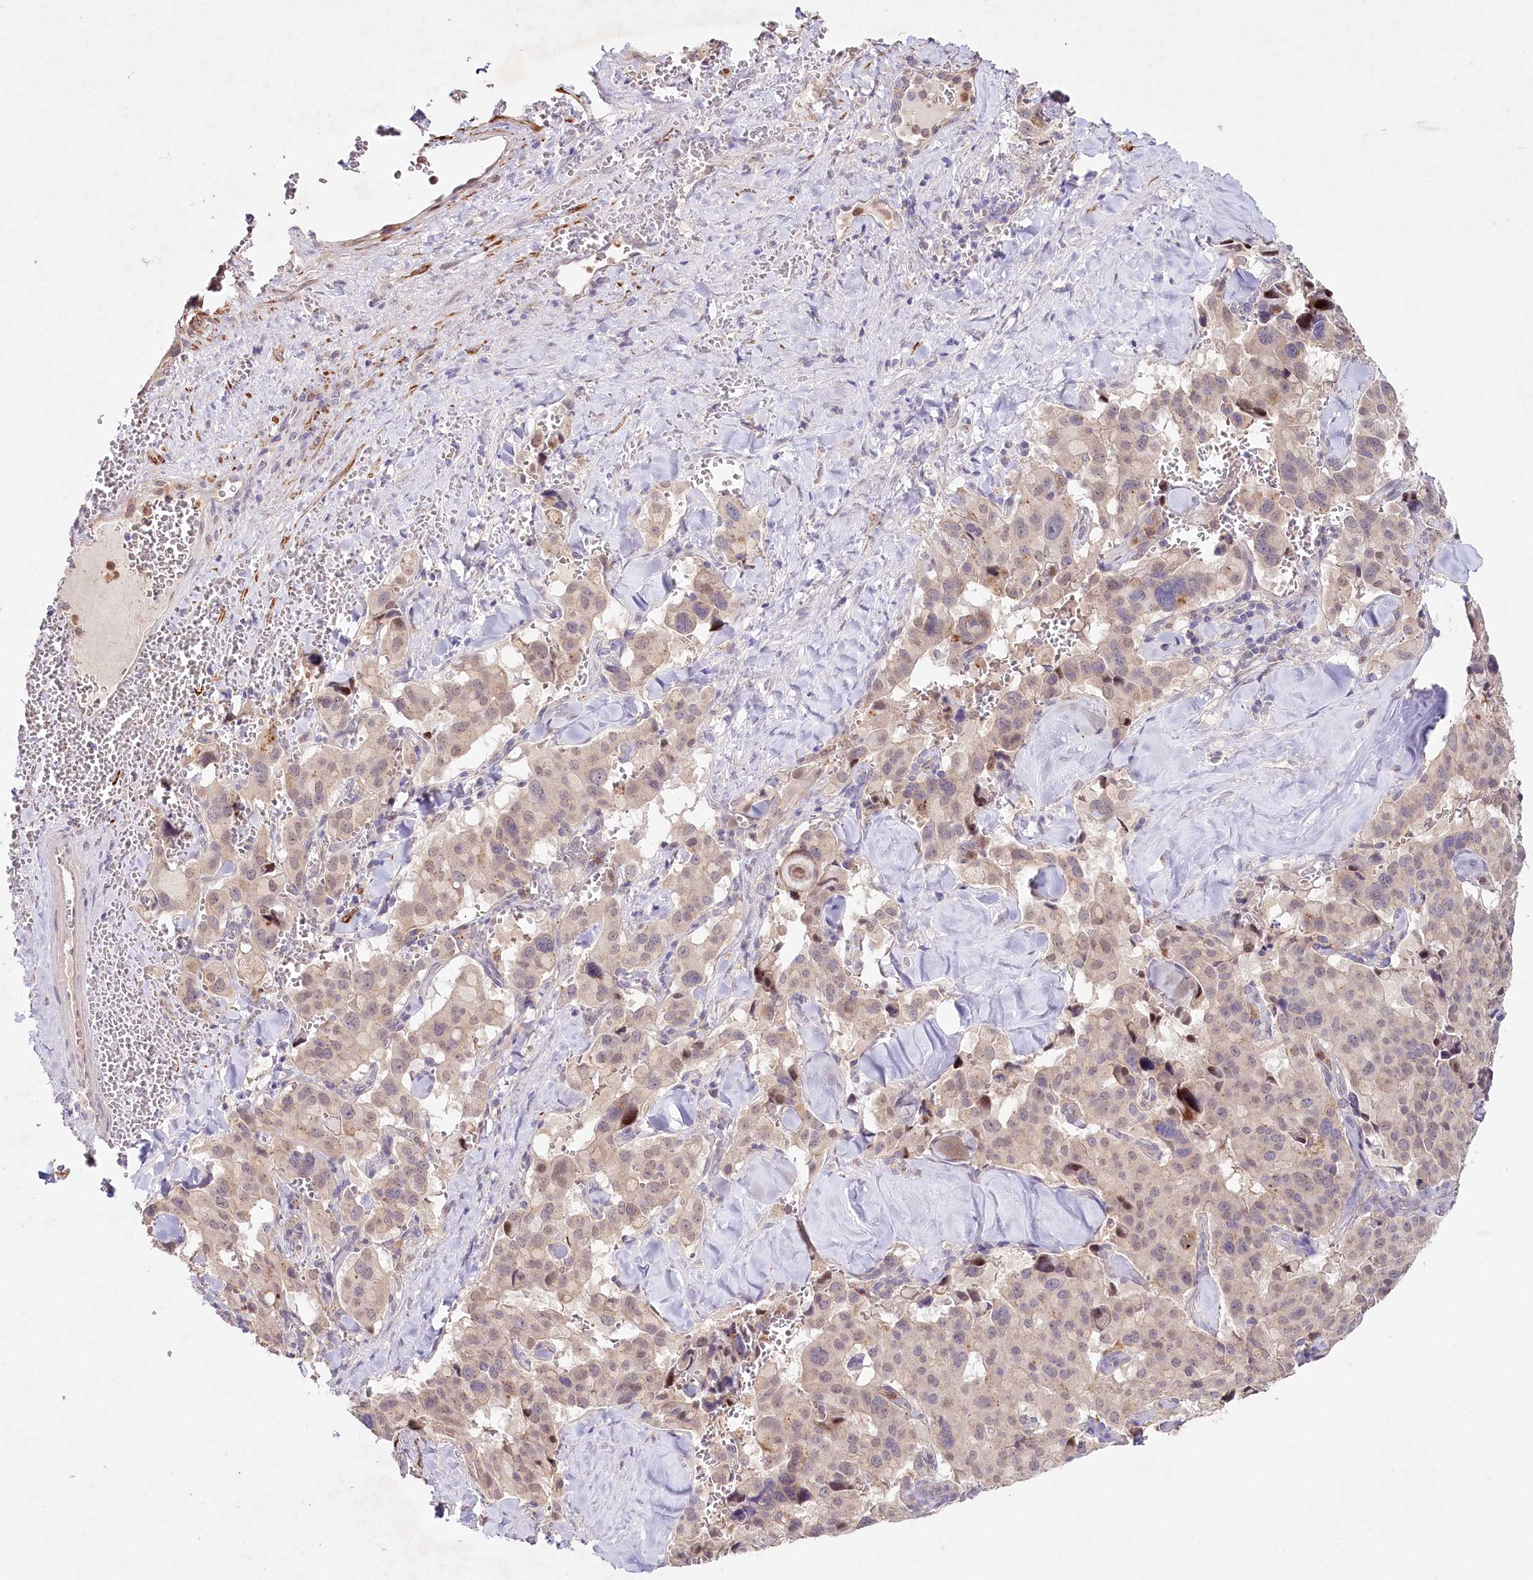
{"staining": {"intensity": "weak", "quantity": ">75%", "location": "nuclear"}, "tissue": "pancreatic cancer", "cell_type": "Tumor cells", "image_type": "cancer", "snomed": [{"axis": "morphology", "description": "Adenocarcinoma, NOS"}, {"axis": "topography", "description": "Pancreas"}], "caption": "Immunohistochemical staining of adenocarcinoma (pancreatic) demonstrates low levels of weak nuclear protein positivity in about >75% of tumor cells.", "gene": "ALDH3B1", "patient": {"sex": "male", "age": 65}}